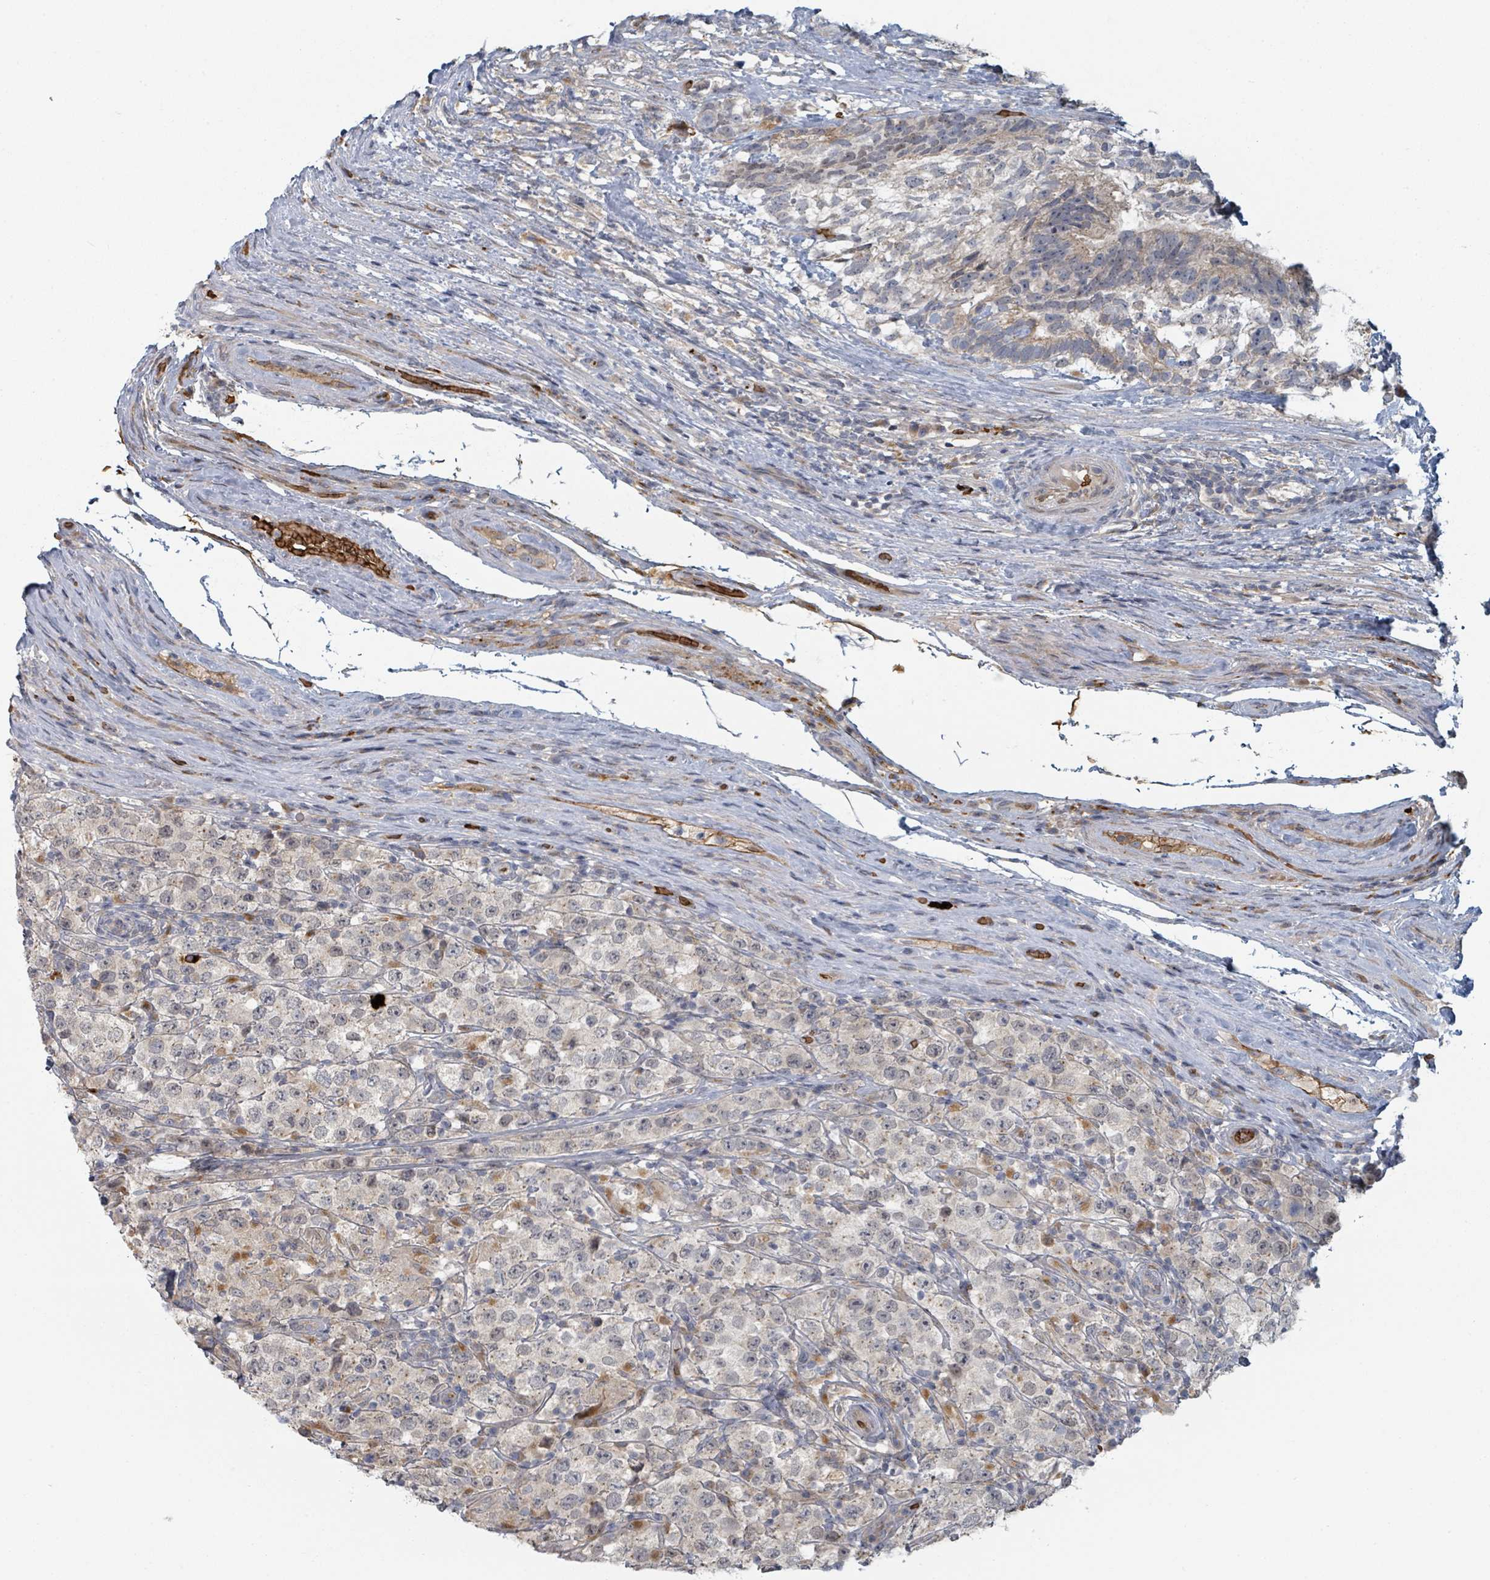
{"staining": {"intensity": "negative", "quantity": "none", "location": "none"}, "tissue": "testis cancer", "cell_type": "Tumor cells", "image_type": "cancer", "snomed": [{"axis": "morphology", "description": "Seminoma, NOS"}, {"axis": "morphology", "description": "Carcinoma, Embryonal, NOS"}, {"axis": "topography", "description": "Testis"}], "caption": "Immunohistochemical staining of testis embryonal carcinoma demonstrates no significant staining in tumor cells.", "gene": "TRPC4AP", "patient": {"sex": "male", "age": 41}}